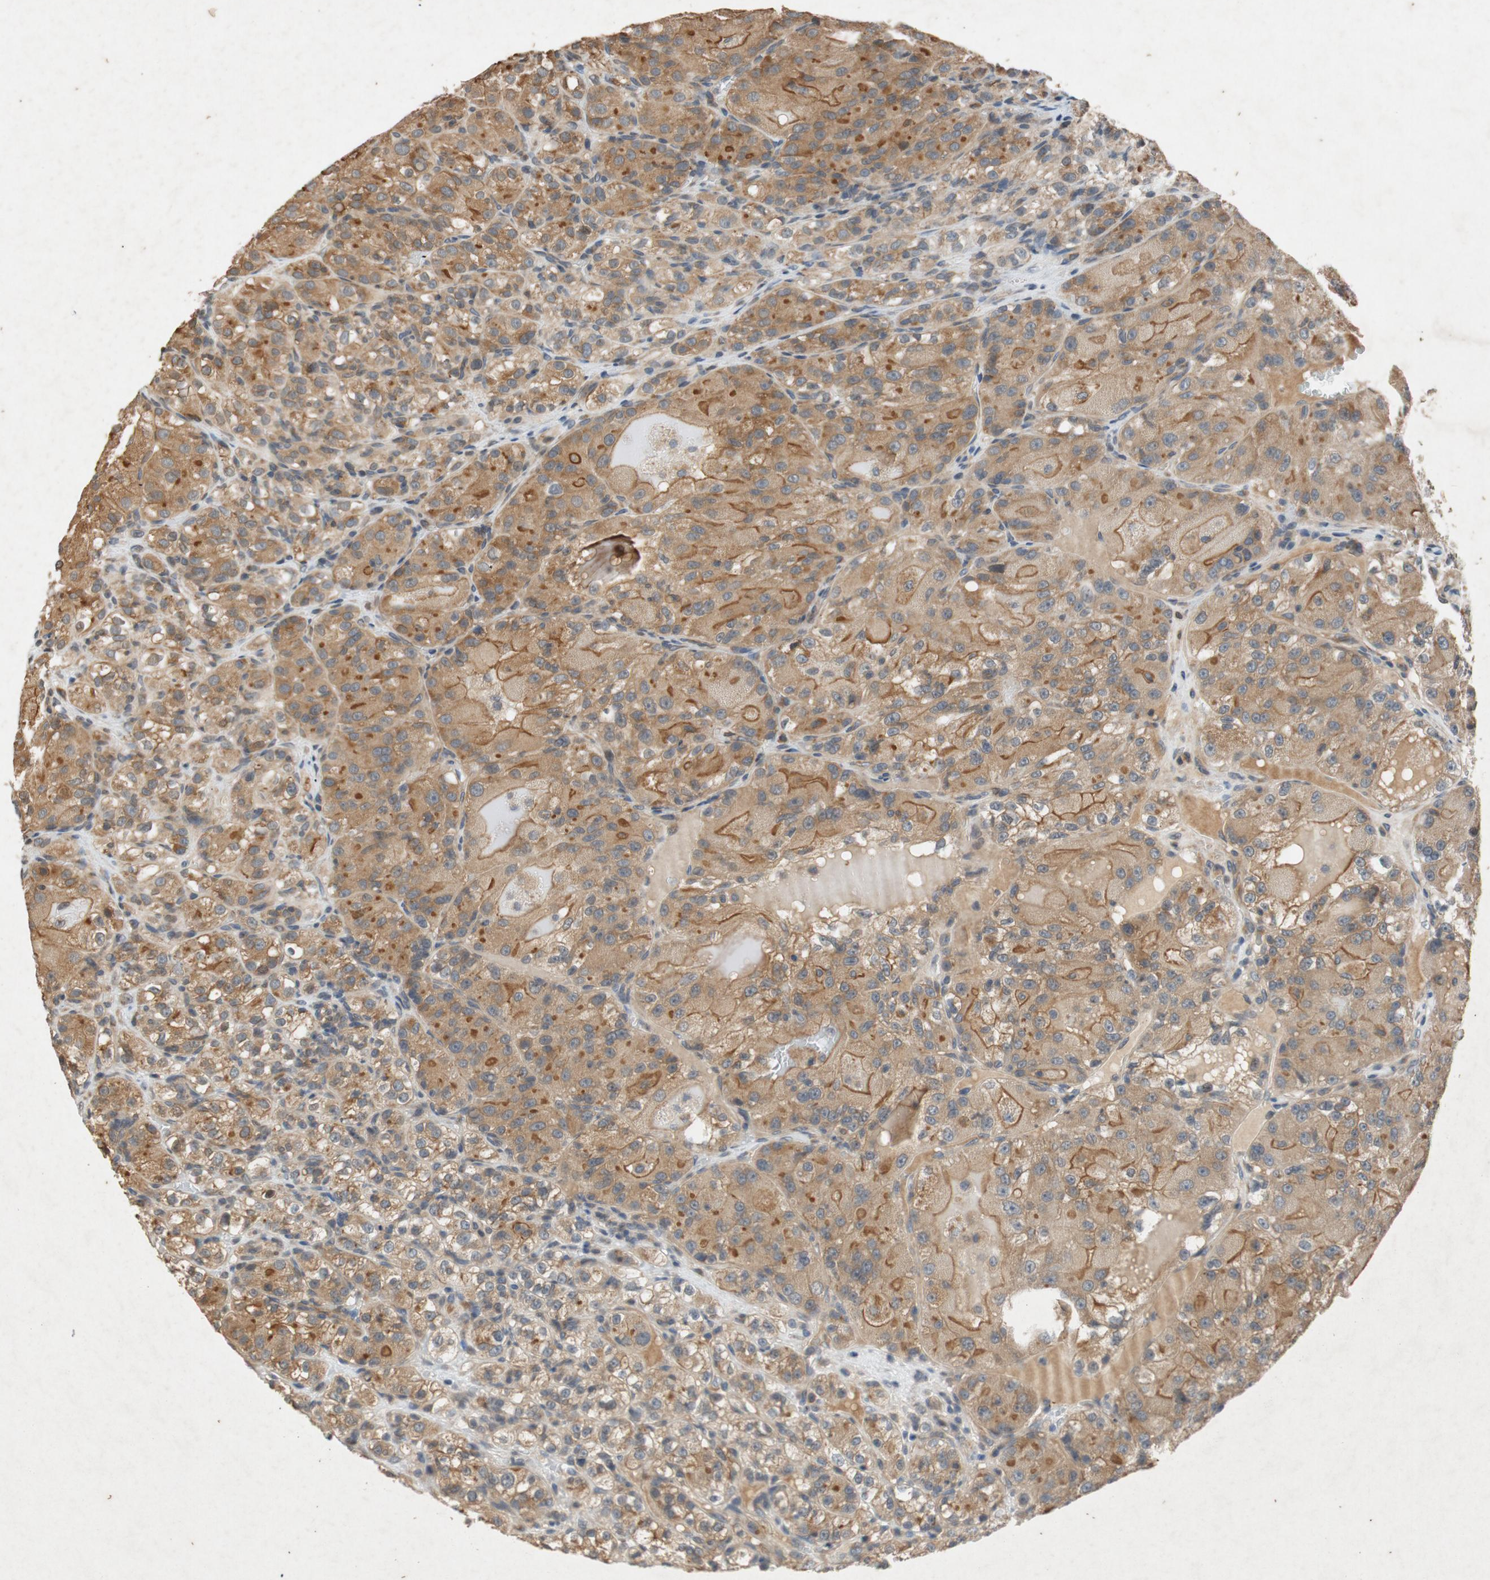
{"staining": {"intensity": "moderate", "quantity": ">75%", "location": "cytoplasmic/membranous"}, "tissue": "renal cancer", "cell_type": "Tumor cells", "image_type": "cancer", "snomed": [{"axis": "morphology", "description": "Normal tissue, NOS"}, {"axis": "morphology", "description": "Adenocarcinoma, NOS"}, {"axis": "topography", "description": "Kidney"}], "caption": "This is a photomicrograph of IHC staining of renal cancer (adenocarcinoma), which shows moderate staining in the cytoplasmic/membranous of tumor cells.", "gene": "ATP2C1", "patient": {"sex": "male", "age": 61}}